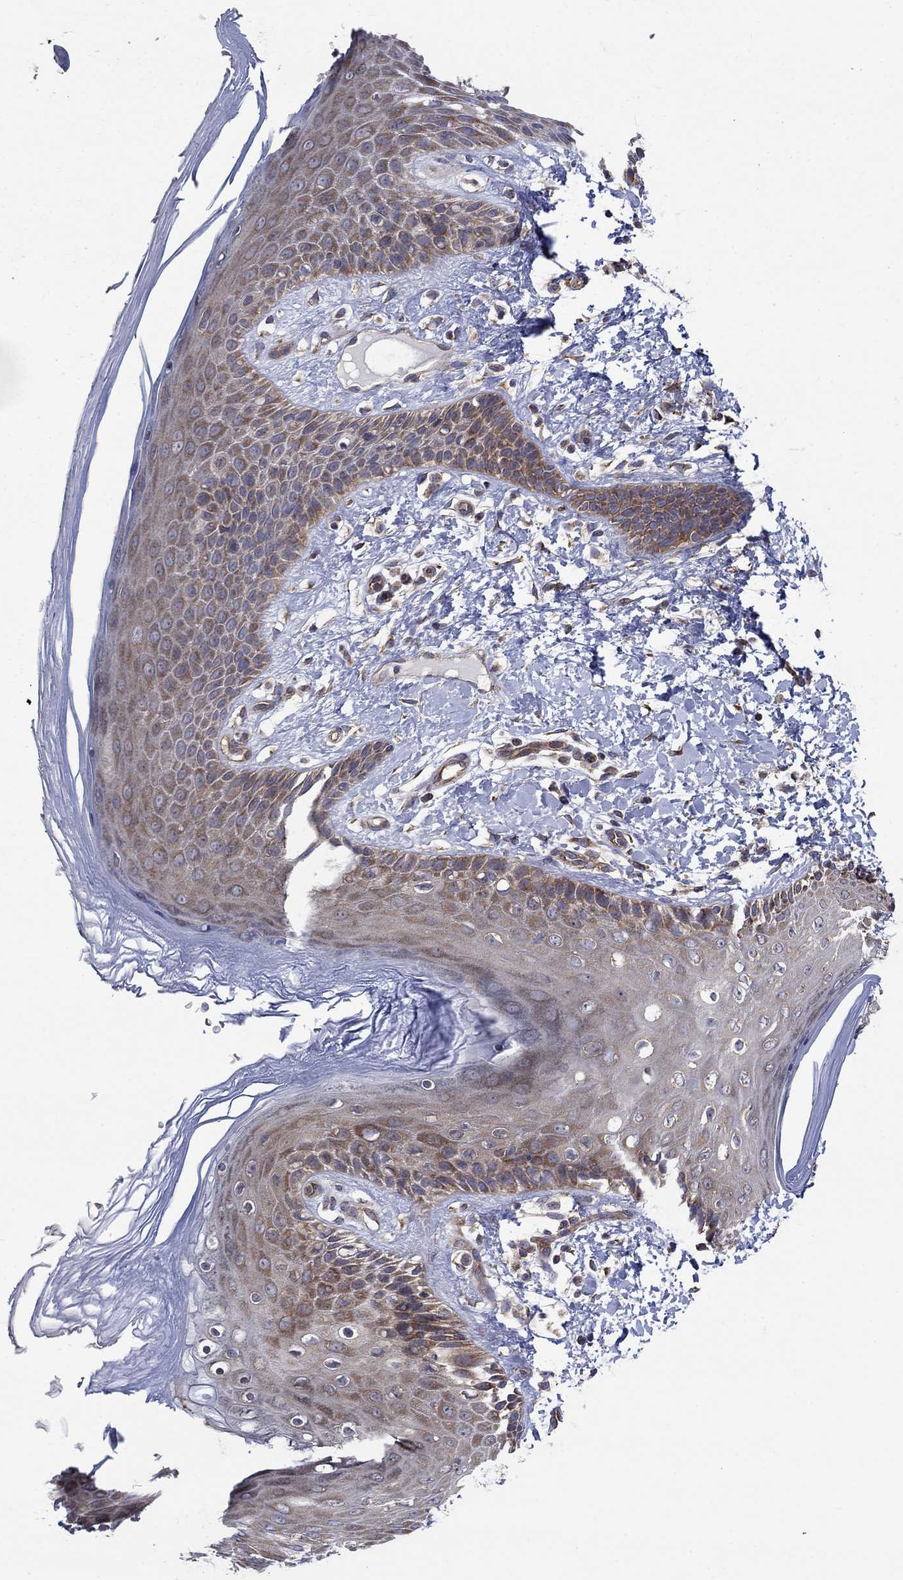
{"staining": {"intensity": "moderate", "quantity": "25%-75%", "location": "cytoplasmic/membranous"}, "tissue": "skin", "cell_type": "Epidermal cells", "image_type": "normal", "snomed": [{"axis": "morphology", "description": "Normal tissue, NOS"}, {"axis": "topography", "description": "Anal"}], "caption": "DAB (3,3'-diaminobenzidine) immunohistochemical staining of unremarkable skin reveals moderate cytoplasmic/membranous protein positivity in approximately 25%-75% of epidermal cells.", "gene": "RPLP0", "patient": {"sex": "male", "age": 36}}